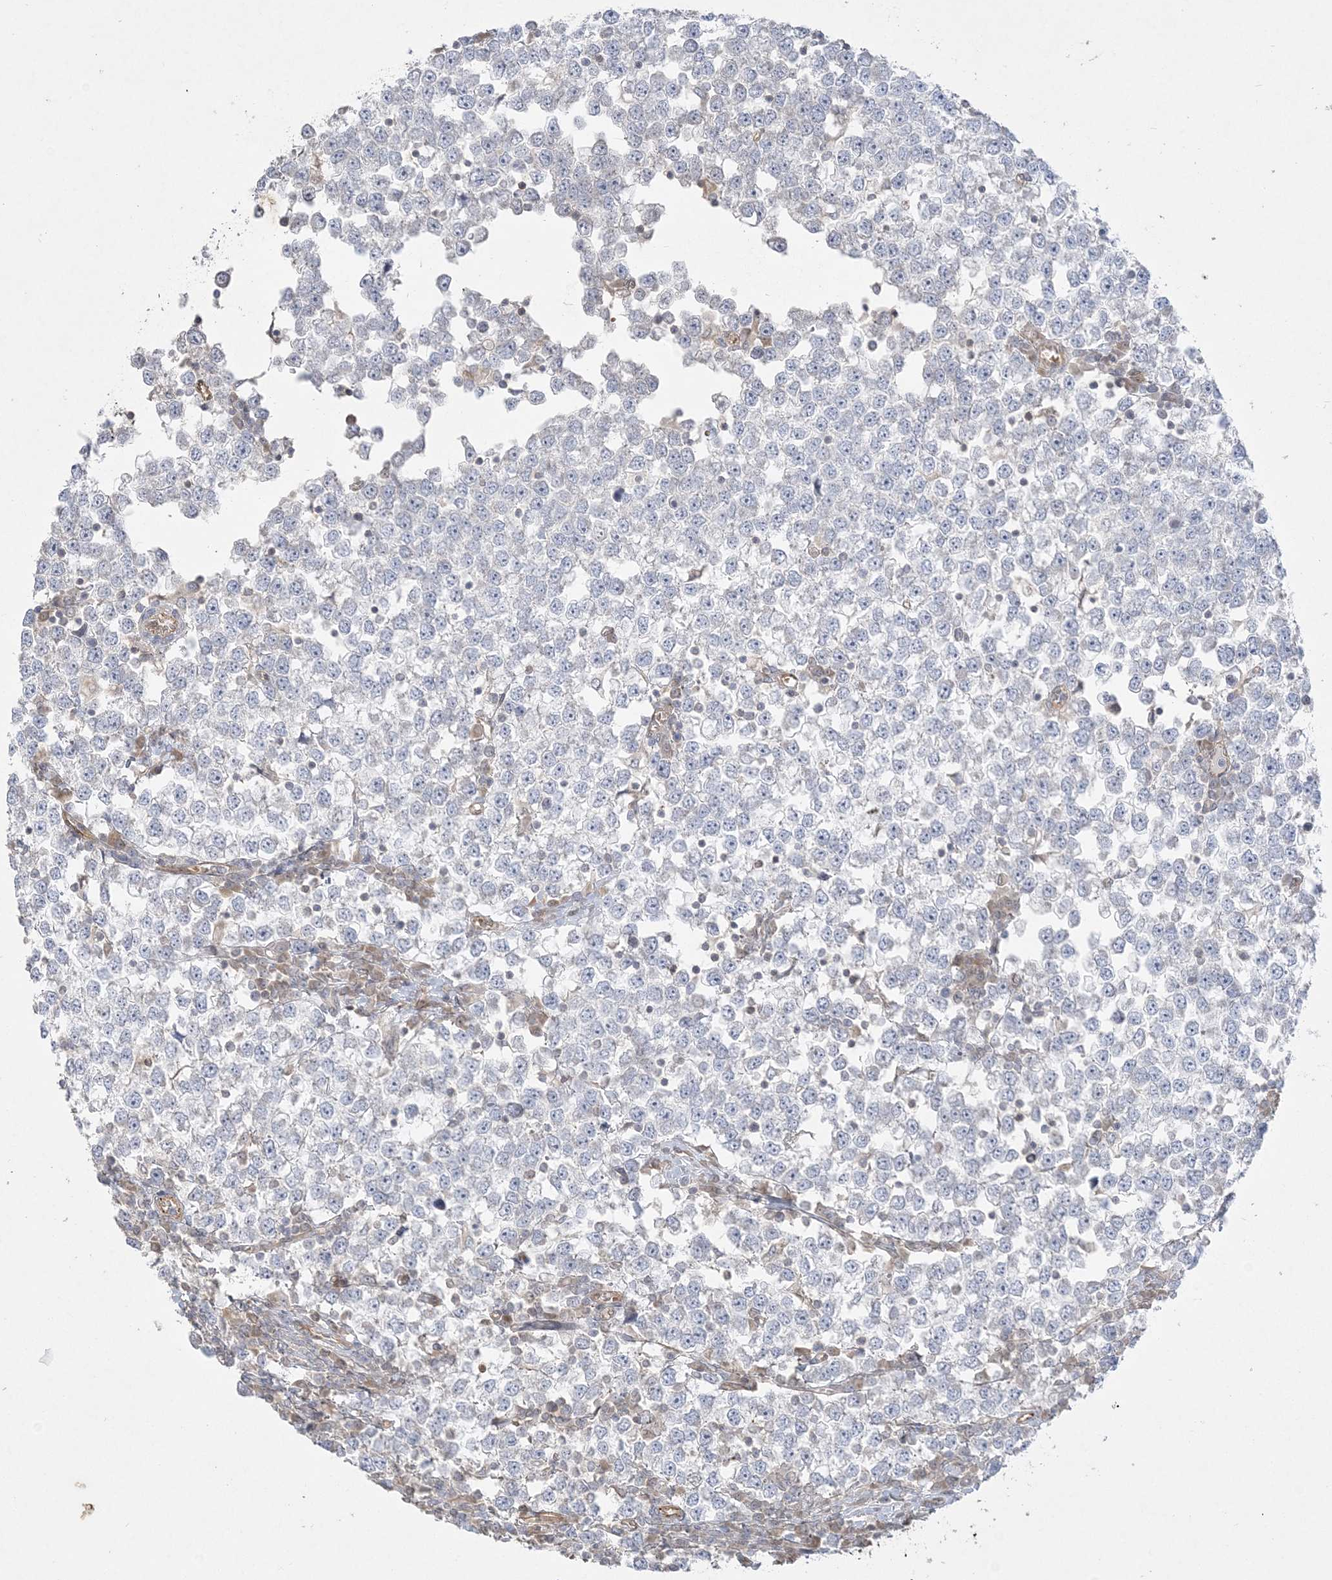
{"staining": {"intensity": "negative", "quantity": "none", "location": "none"}, "tissue": "testis cancer", "cell_type": "Tumor cells", "image_type": "cancer", "snomed": [{"axis": "morphology", "description": "Seminoma, NOS"}, {"axis": "topography", "description": "Testis"}], "caption": "There is no significant positivity in tumor cells of testis cancer (seminoma).", "gene": "INPP1", "patient": {"sex": "male", "age": 65}}